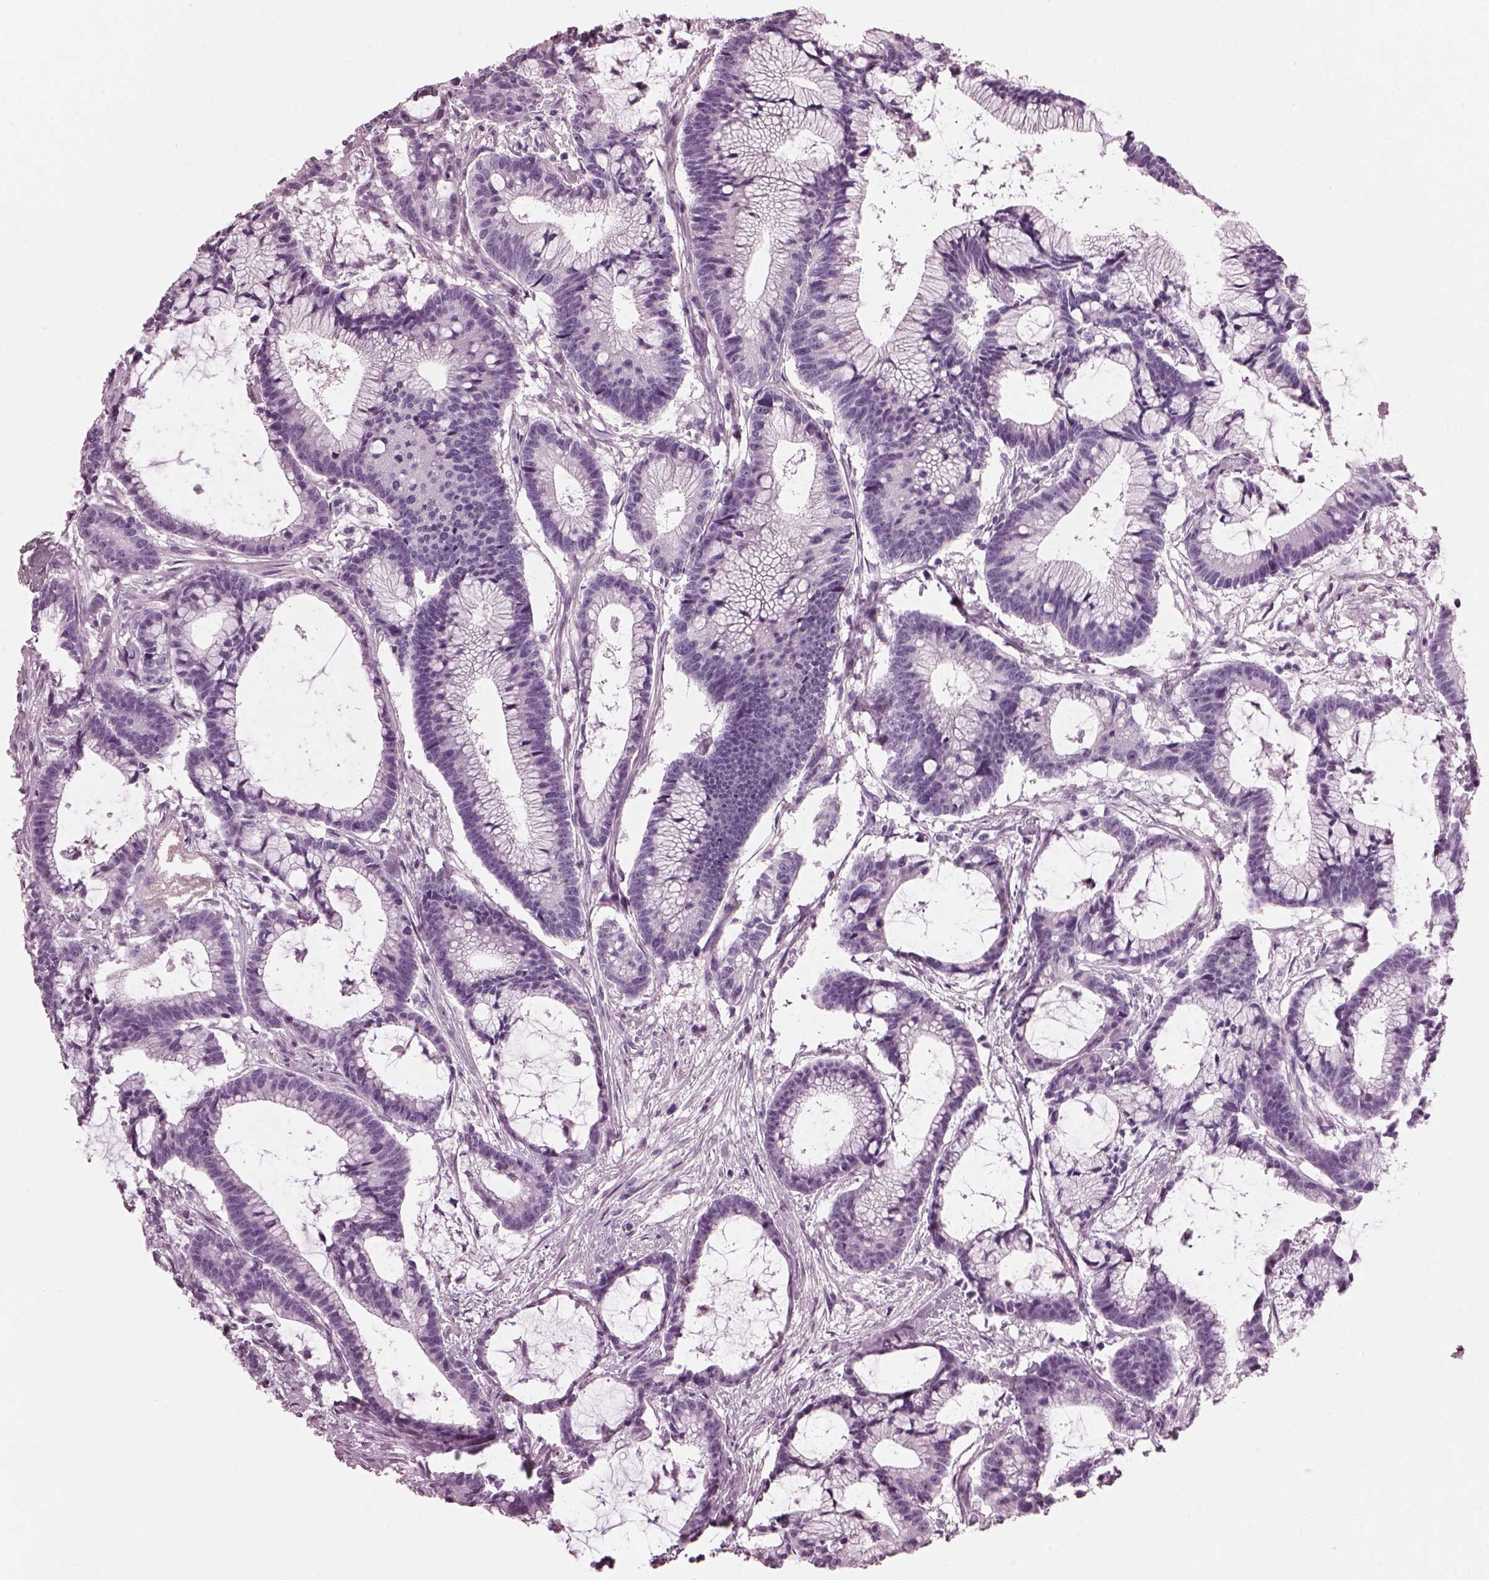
{"staining": {"intensity": "negative", "quantity": "none", "location": "none"}, "tissue": "colorectal cancer", "cell_type": "Tumor cells", "image_type": "cancer", "snomed": [{"axis": "morphology", "description": "Adenocarcinoma, NOS"}, {"axis": "topography", "description": "Colon"}], "caption": "High magnification brightfield microscopy of colorectal cancer stained with DAB (3,3'-diaminobenzidine) (brown) and counterstained with hematoxylin (blue): tumor cells show no significant staining.", "gene": "HYDIN", "patient": {"sex": "female", "age": 78}}